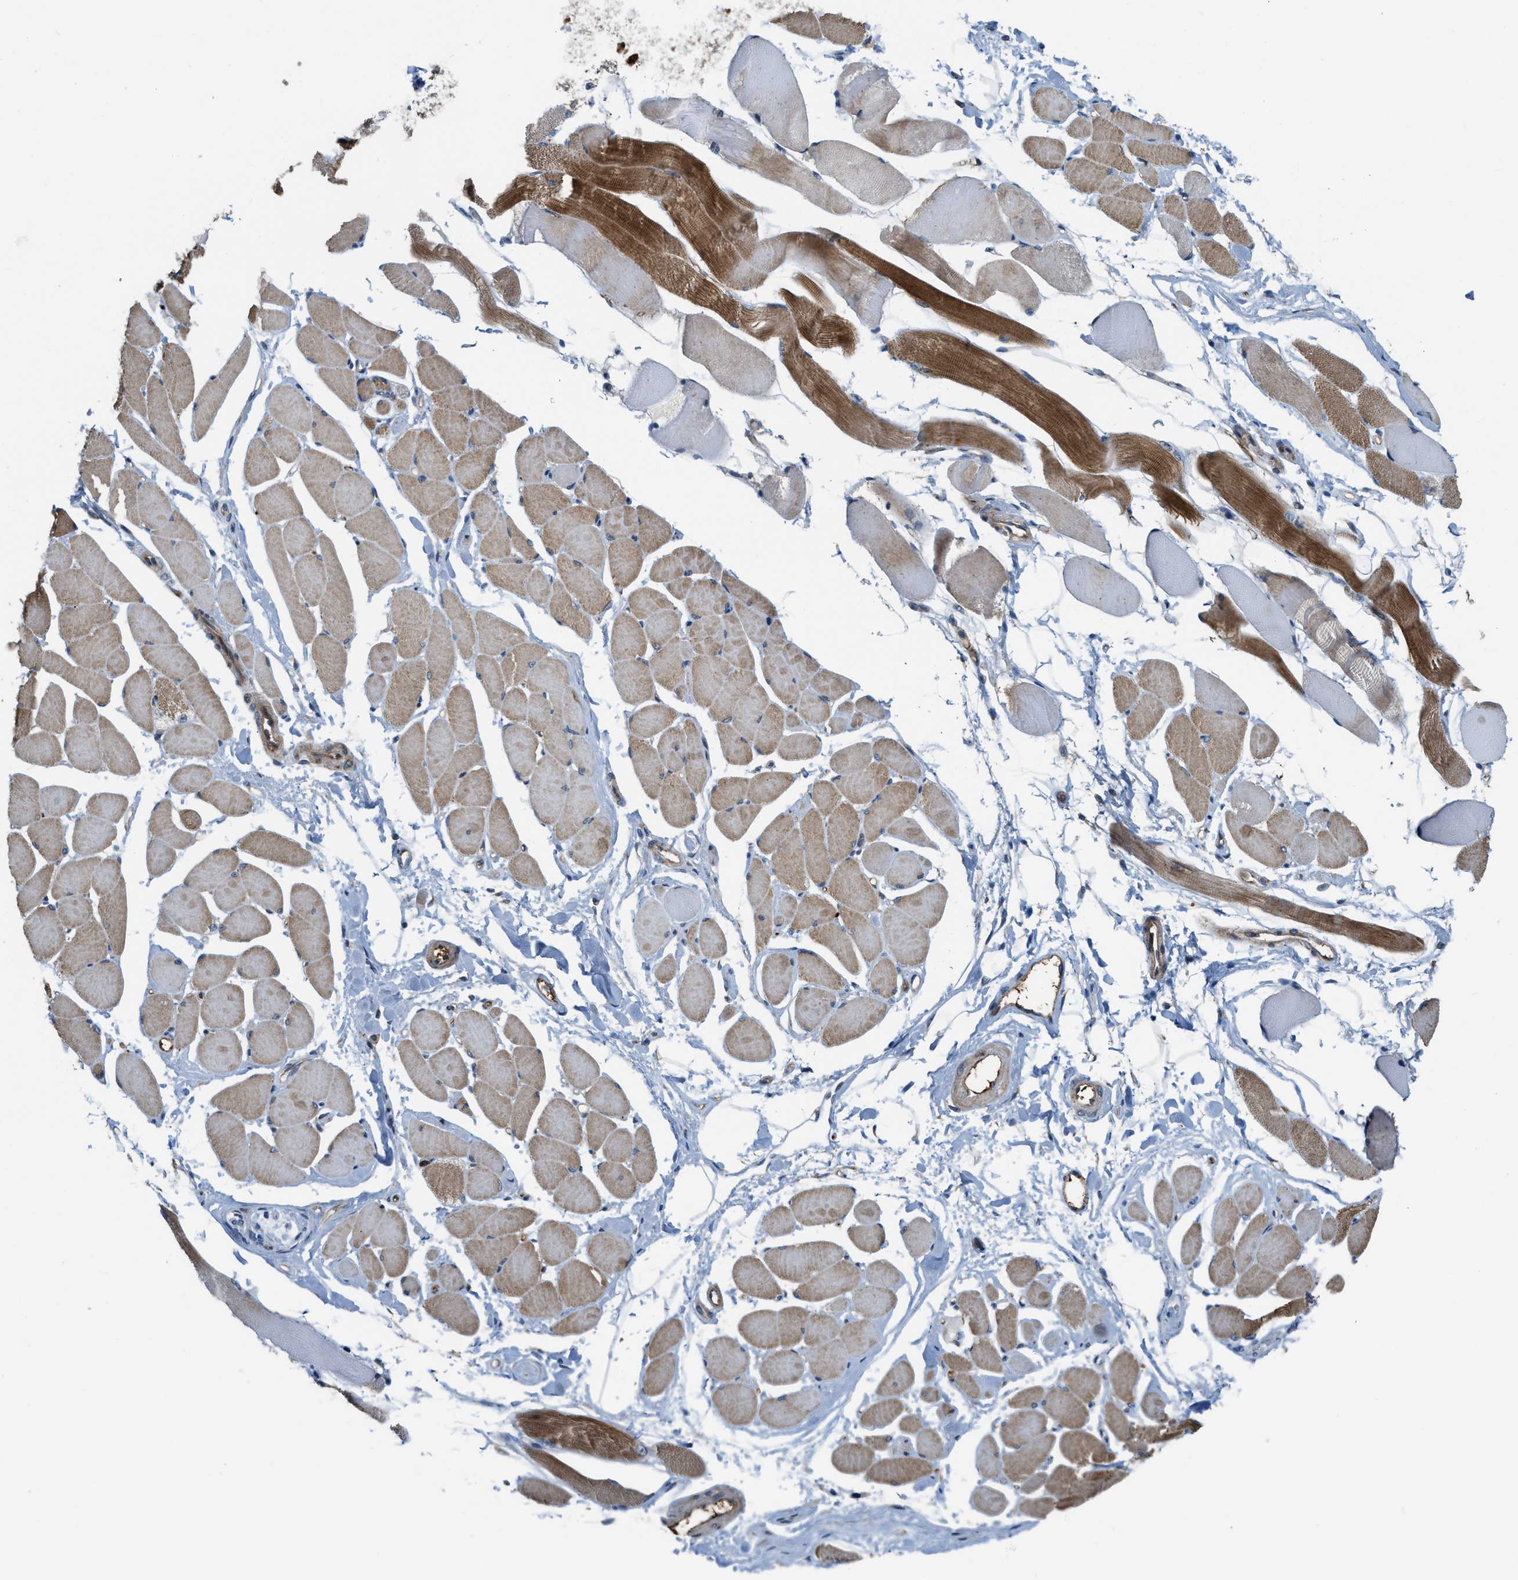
{"staining": {"intensity": "moderate", "quantity": "25%-75%", "location": "cytoplasmic/membranous"}, "tissue": "skeletal muscle", "cell_type": "Myocytes", "image_type": "normal", "snomed": [{"axis": "morphology", "description": "Normal tissue, NOS"}, {"axis": "topography", "description": "Skeletal muscle"}, {"axis": "topography", "description": "Peripheral nerve tissue"}], "caption": "Myocytes show medium levels of moderate cytoplasmic/membranous positivity in about 25%-75% of cells in normal skeletal muscle.", "gene": "DIPK1A", "patient": {"sex": "female", "age": 84}}